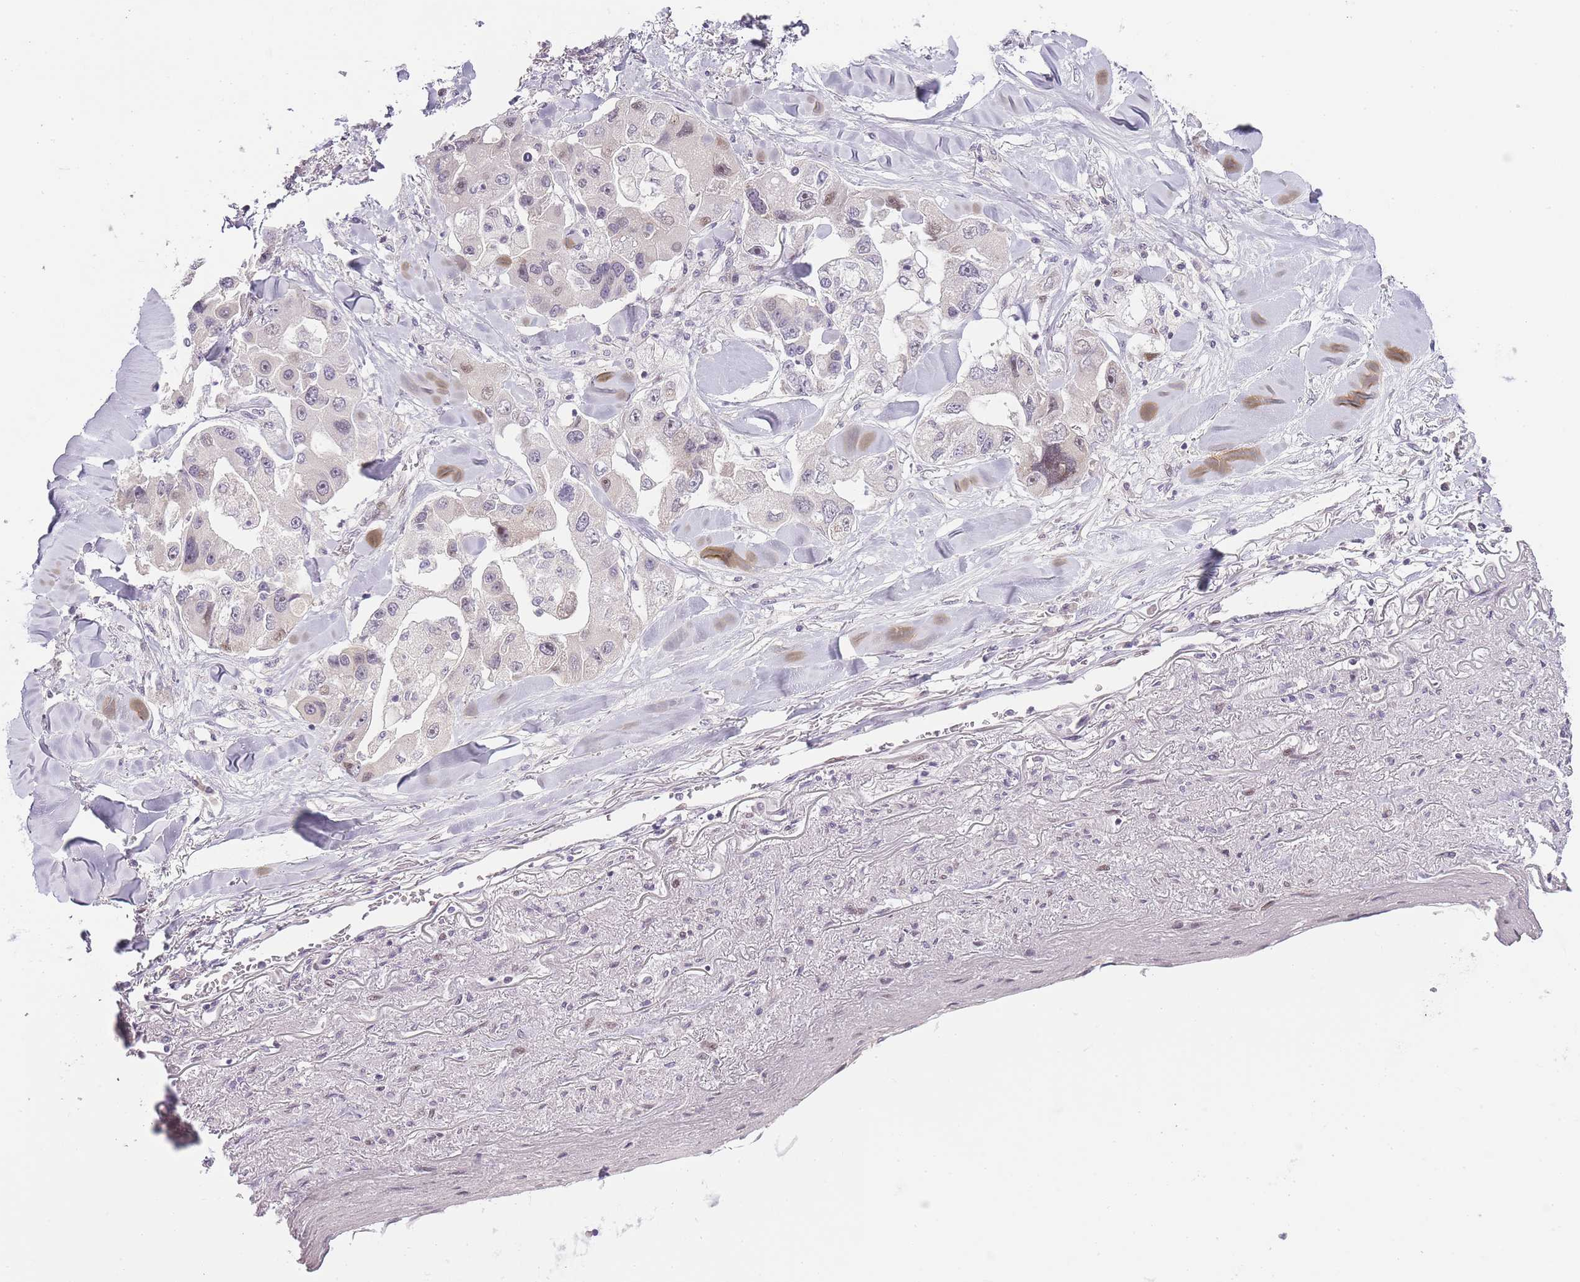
{"staining": {"intensity": "moderate", "quantity": "<25%", "location": "nuclear"}, "tissue": "lung cancer", "cell_type": "Tumor cells", "image_type": "cancer", "snomed": [{"axis": "morphology", "description": "Adenocarcinoma, NOS"}, {"axis": "topography", "description": "Lung"}], "caption": "Immunohistochemical staining of lung cancer (adenocarcinoma) displays low levels of moderate nuclear expression in approximately <25% of tumor cells. (DAB (3,3'-diaminobenzidine) IHC, brown staining for protein, blue staining for nuclei).", "gene": "OGG1", "patient": {"sex": "female", "age": 54}}